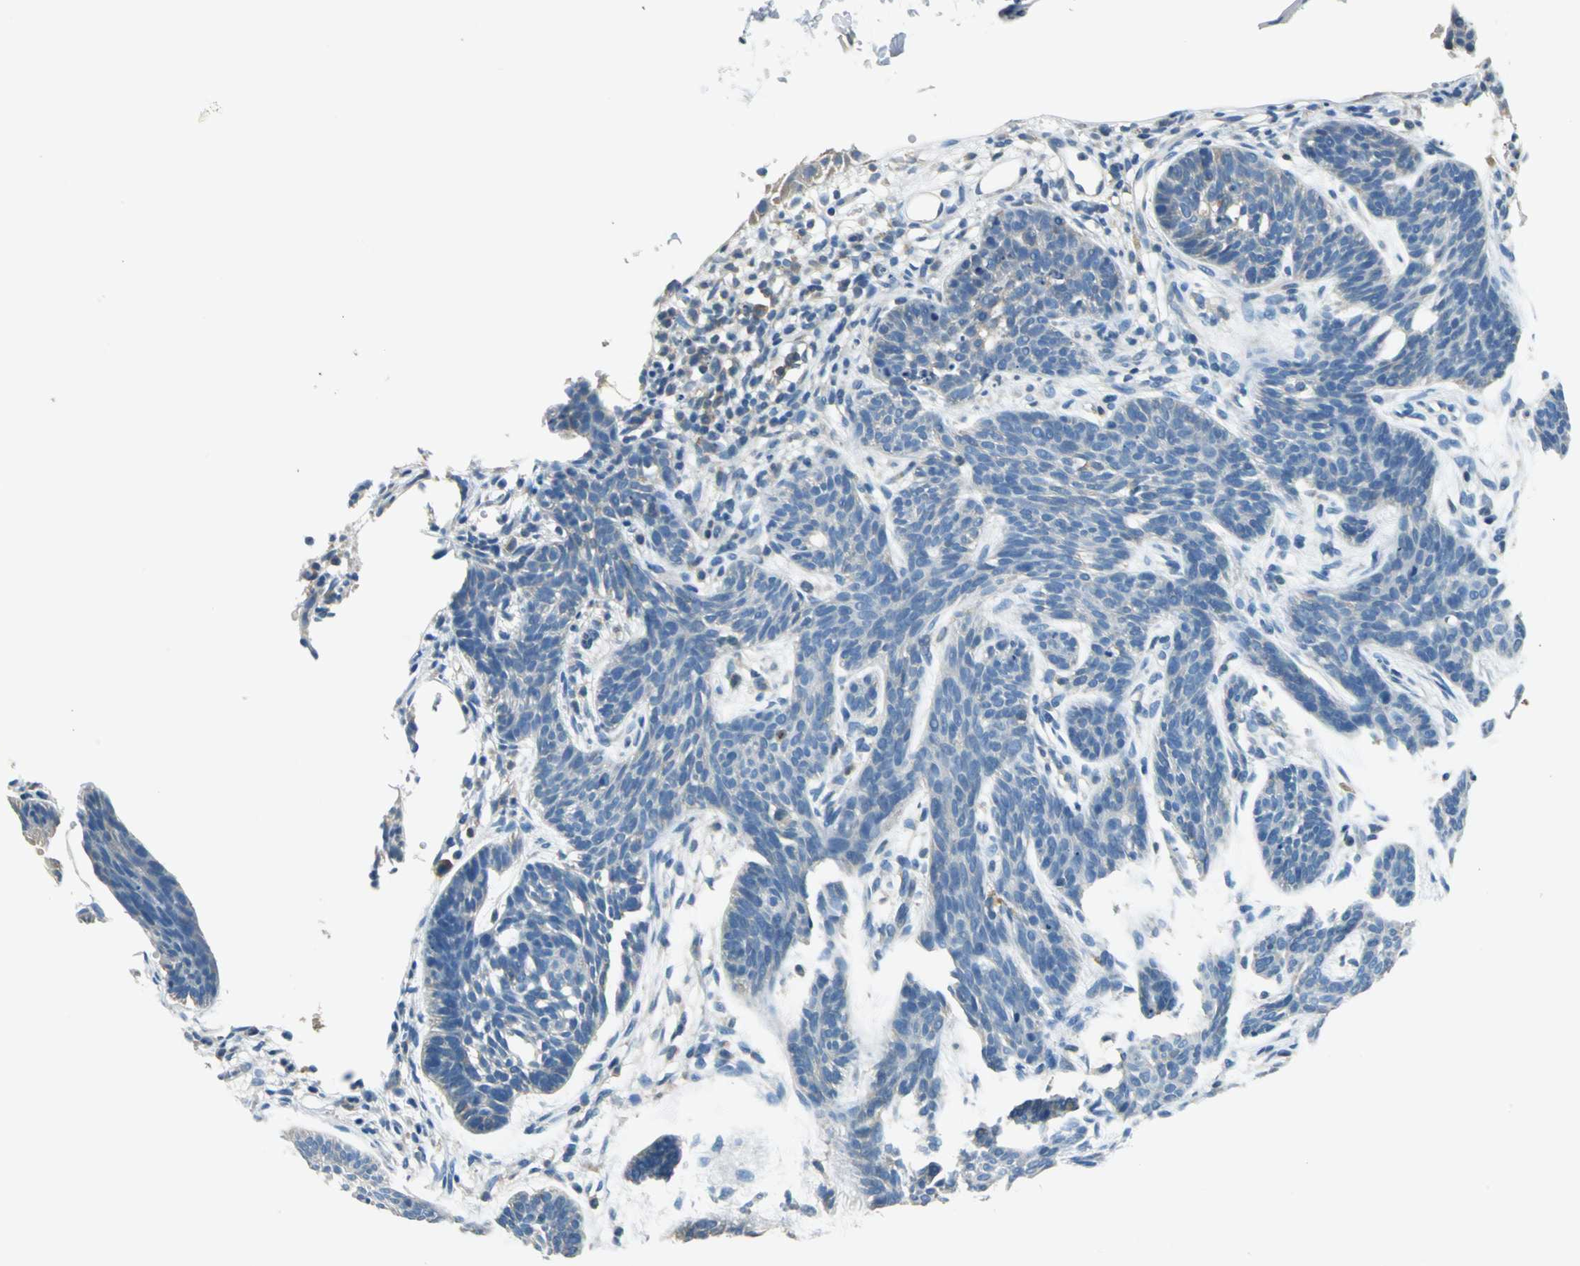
{"staining": {"intensity": "negative", "quantity": "none", "location": "none"}, "tissue": "skin cancer", "cell_type": "Tumor cells", "image_type": "cancer", "snomed": [{"axis": "morphology", "description": "Normal tissue, NOS"}, {"axis": "morphology", "description": "Basal cell carcinoma"}, {"axis": "topography", "description": "Skin"}], "caption": "Tumor cells are negative for brown protein staining in skin cancer.", "gene": "PRKCA", "patient": {"sex": "female", "age": 69}}